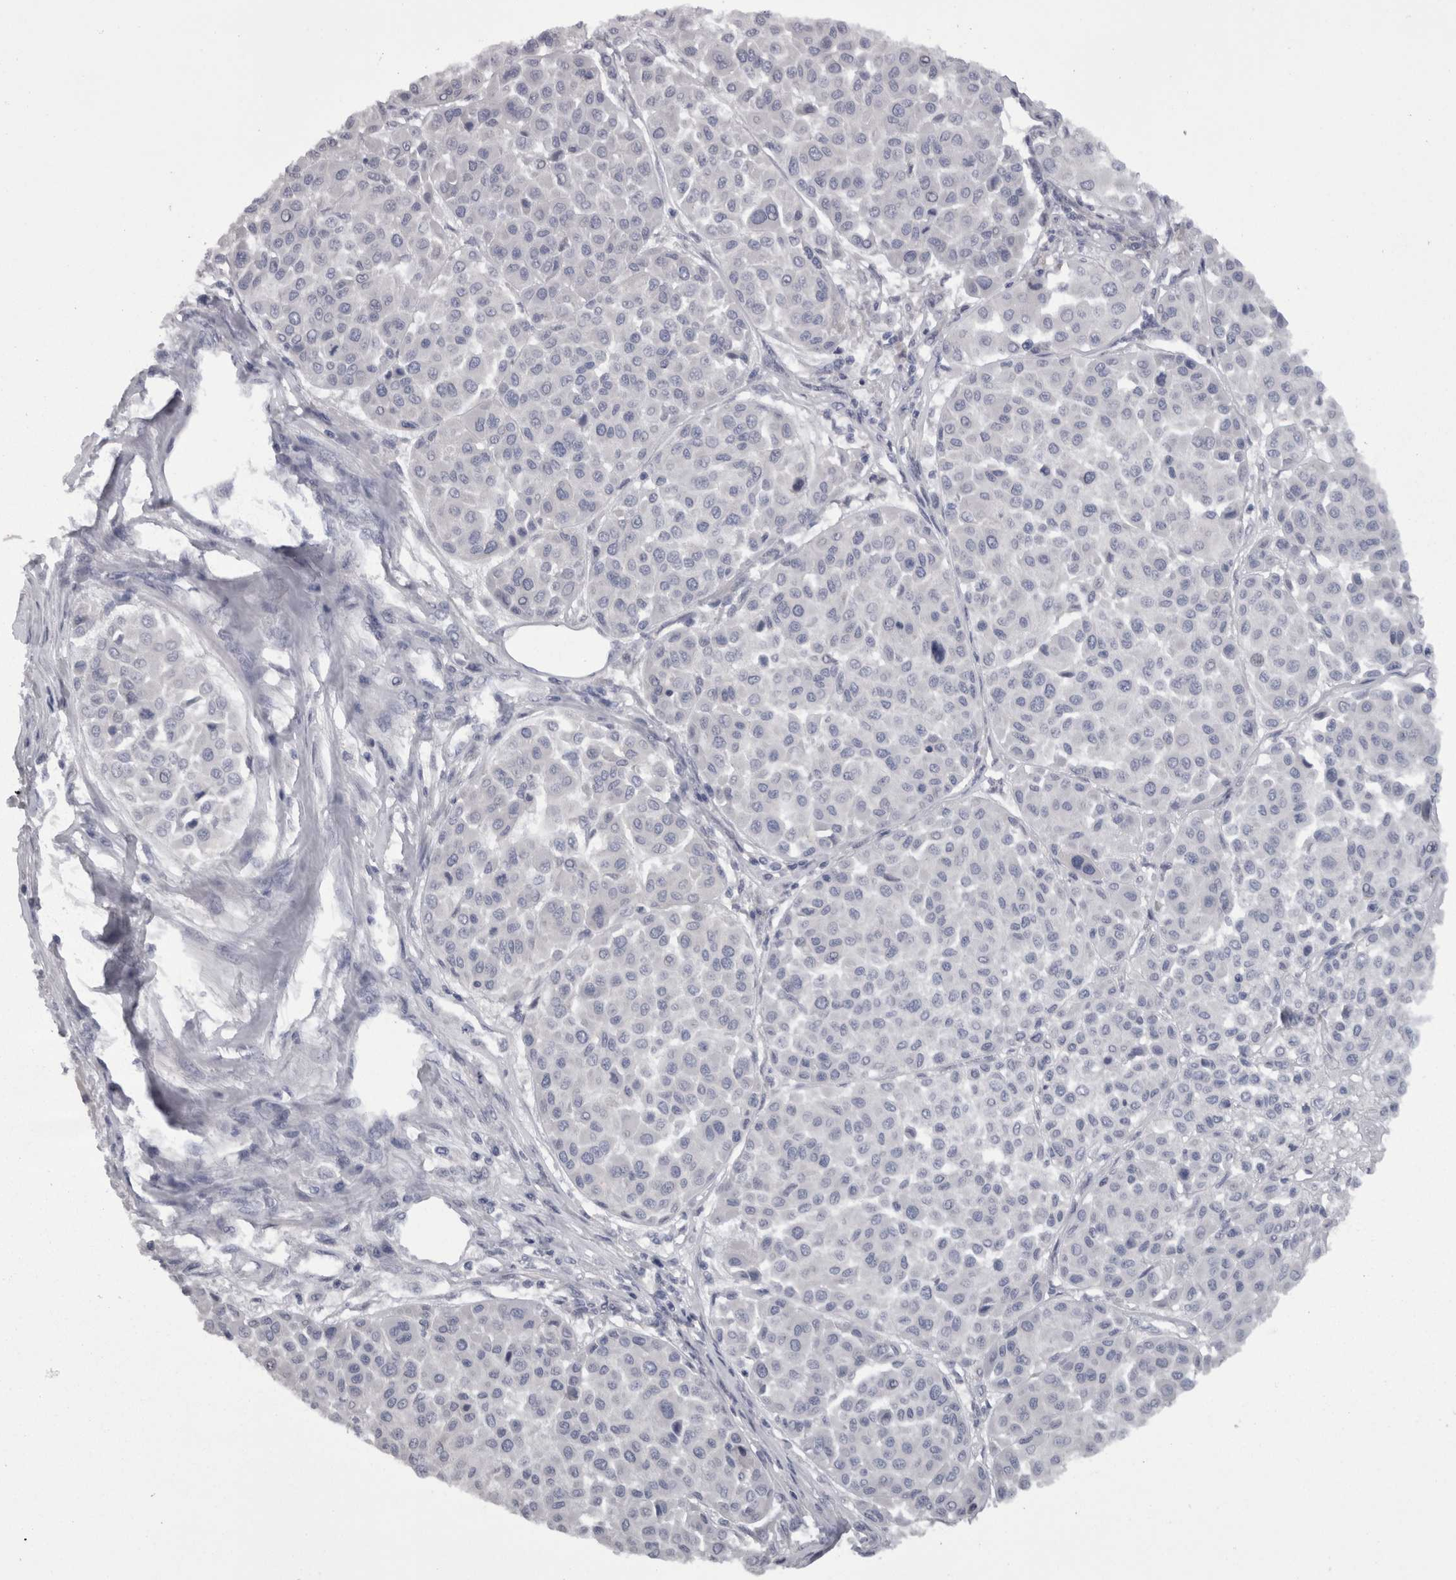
{"staining": {"intensity": "negative", "quantity": "none", "location": "none"}, "tissue": "melanoma", "cell_type": "Tumor cells", "image_type": "cancer", "snomed": [{"axis": "morphology", "description": "Malignant melanoma, Metastatic site"}, {"axis": "topography", "description": "Soft tissue"}], "caption": "Human malignant melanoma (metastatic site) stained for a protein using IHC reveals no expression in tumor cells.", "gene": "CAMK2D", "patient": {"sex": "male", "age": 41}}